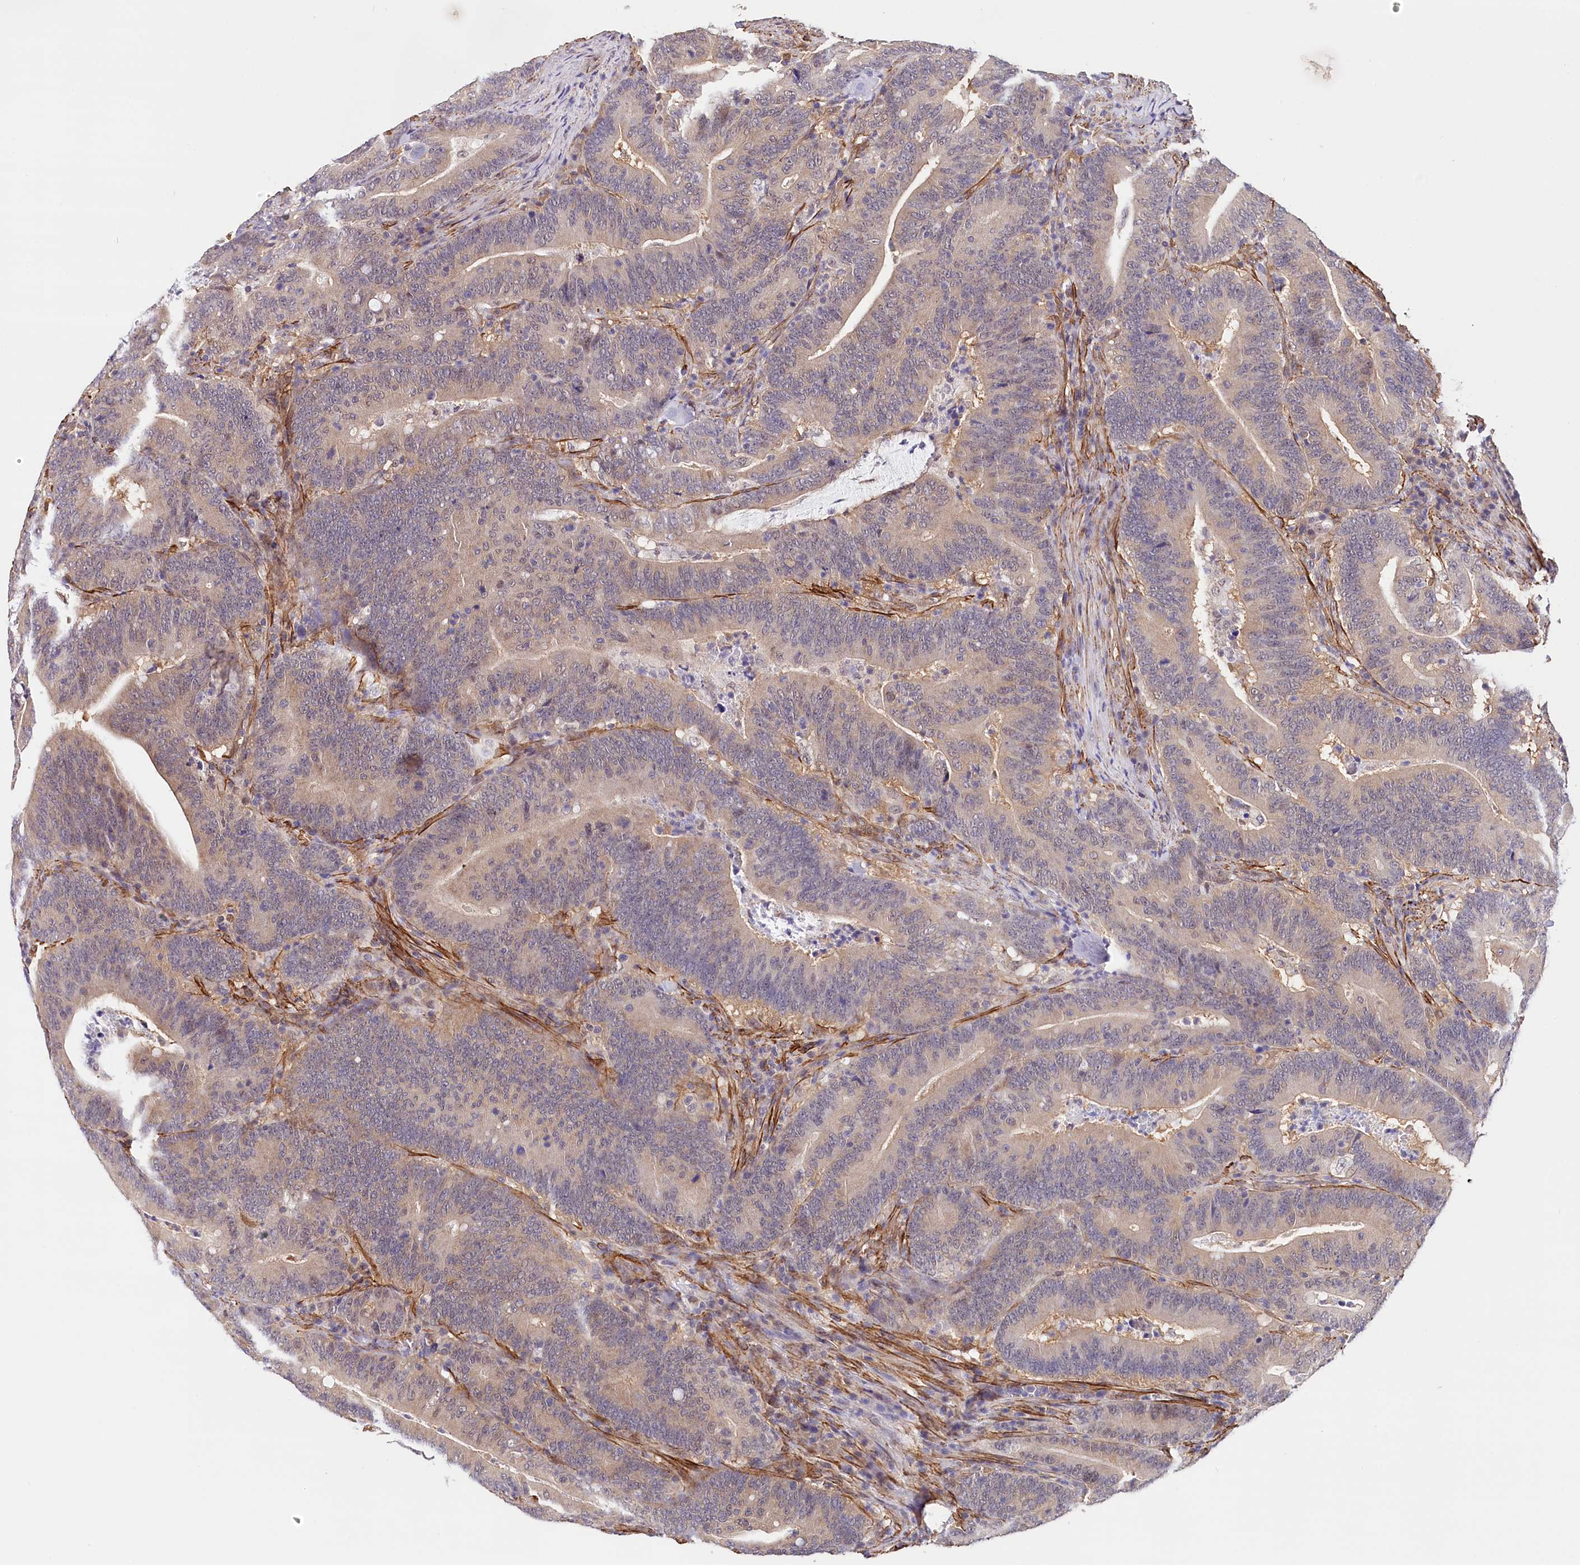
{"staining": {"intensity": "weak", "quantity": "25%-75%", "location": "cytoplasmic/membranous"}, "tissue": "colorectal cancer", "cell_type": "Tumor cells", "image_type": "cancer", "snomed": [{"axis": "morphology", "description": "Adenocarcinoma, NOS"}, {"axis": "topography", "description": "Colon"}], "caption": "Immunohistochemical staining of human colorectal cancer (adenocarcinoma) reveals weak cytoplasmic/membranous protein staining in approximately 25%-75% of tumor cells.", "gene": "PPP2R5B", "patient": {"sex": "female", "age": 66}}